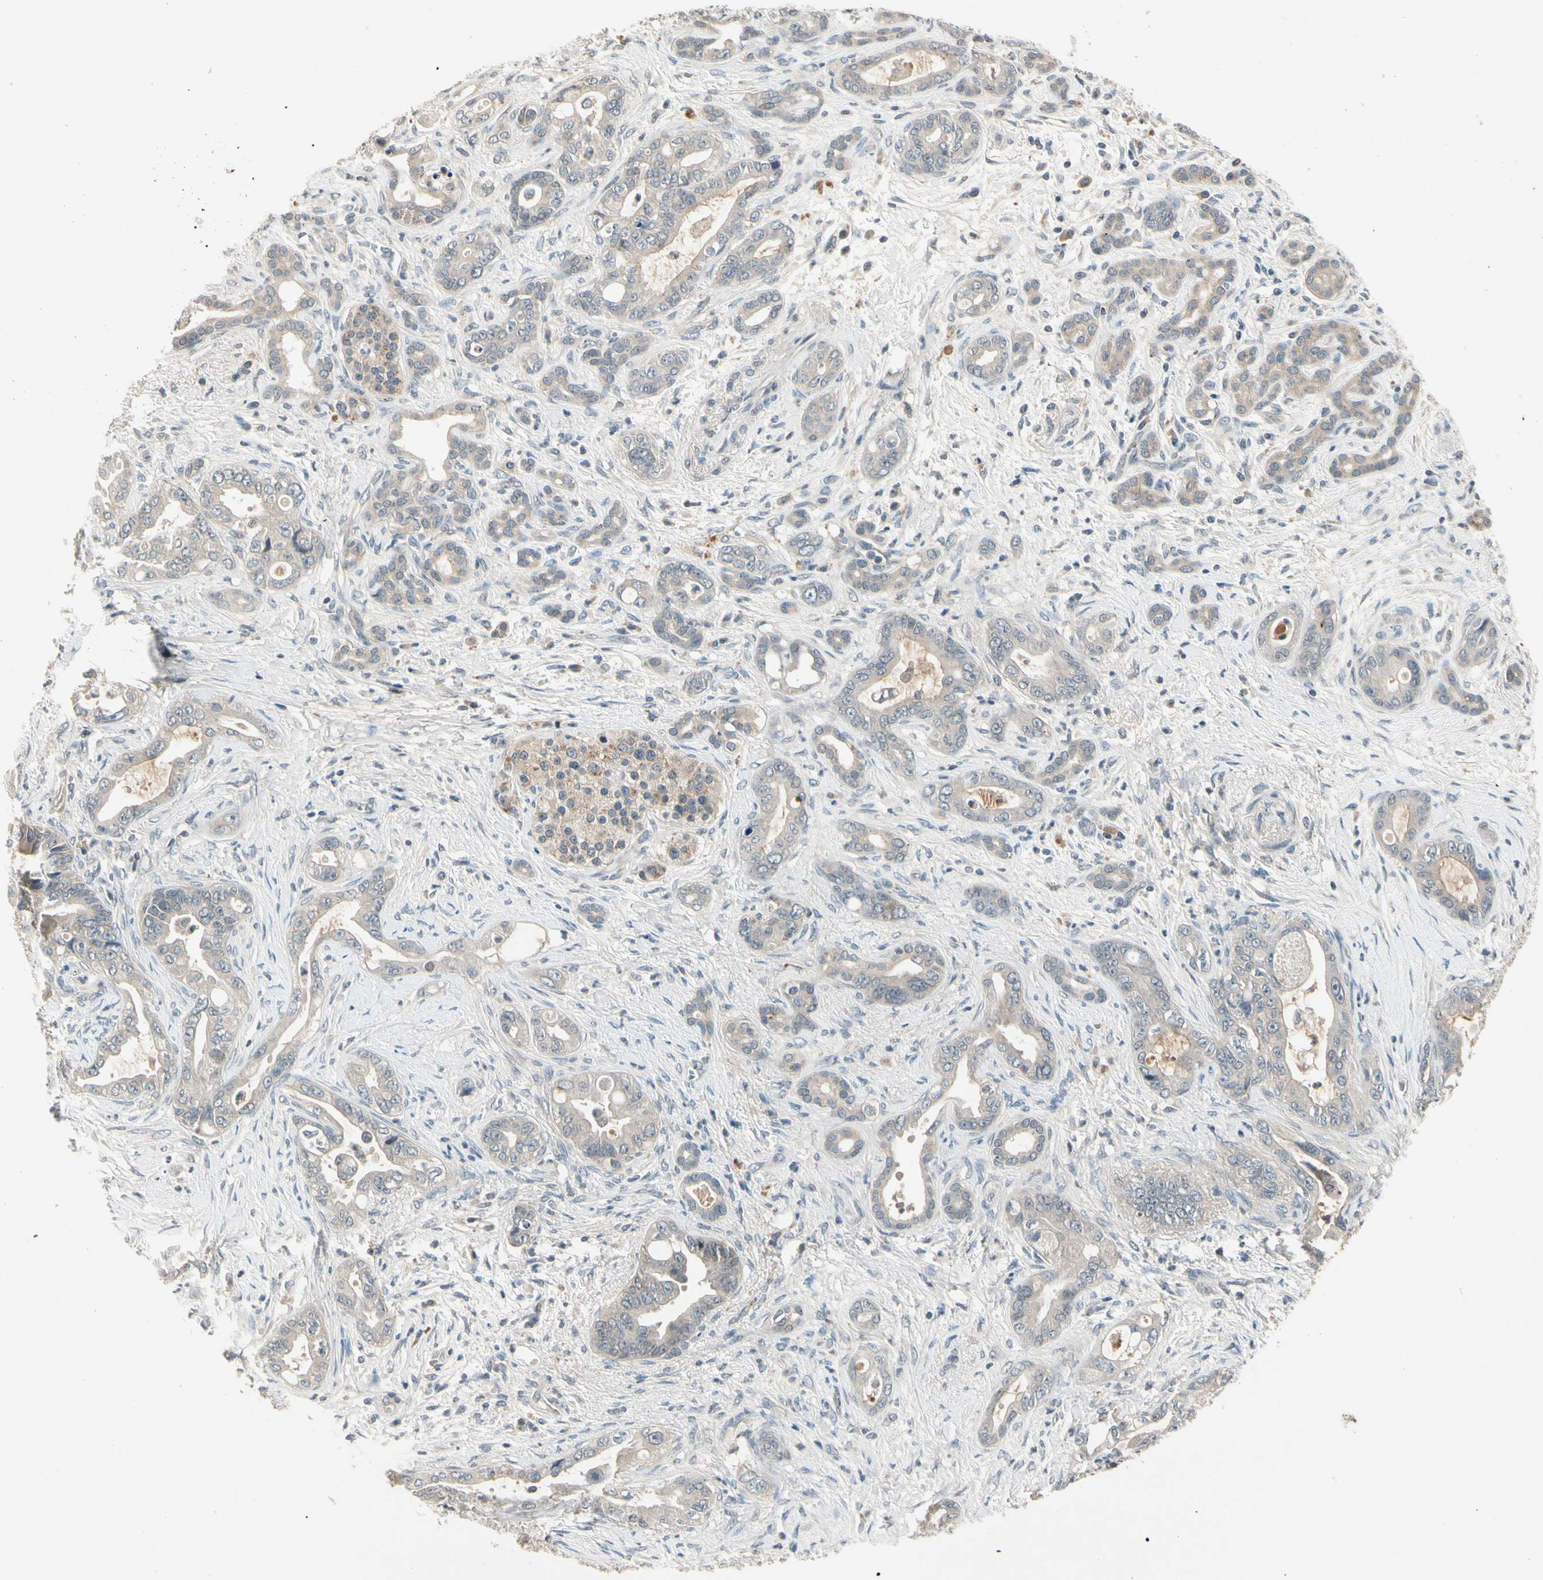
{"staining": {"intensity": "weak", "quantity": "25%-75%", "location": "cytoplasmic/membranous"}, "tissue": "pancreatic cancer", "cell_type": "Tumor cells", "image_type": "cancer", "snomed": [{"axis": "morphology", "description": "Adenocarcinoma, NOS"}, {"axis": "topography", "description": "Pancreas"}], "caption": "The photomicrograph reveals immunohistochemical staining of pancreatic adenocarcinoma. There is weak cytoplasmic/membranous positivity is appreciated in approximately 25%-75% of tumor cells. (Brightfield microscopy of DAB IHC at high magnification).", "gene": "CCL4", "patient": {"sex": "male", "age": 70}}